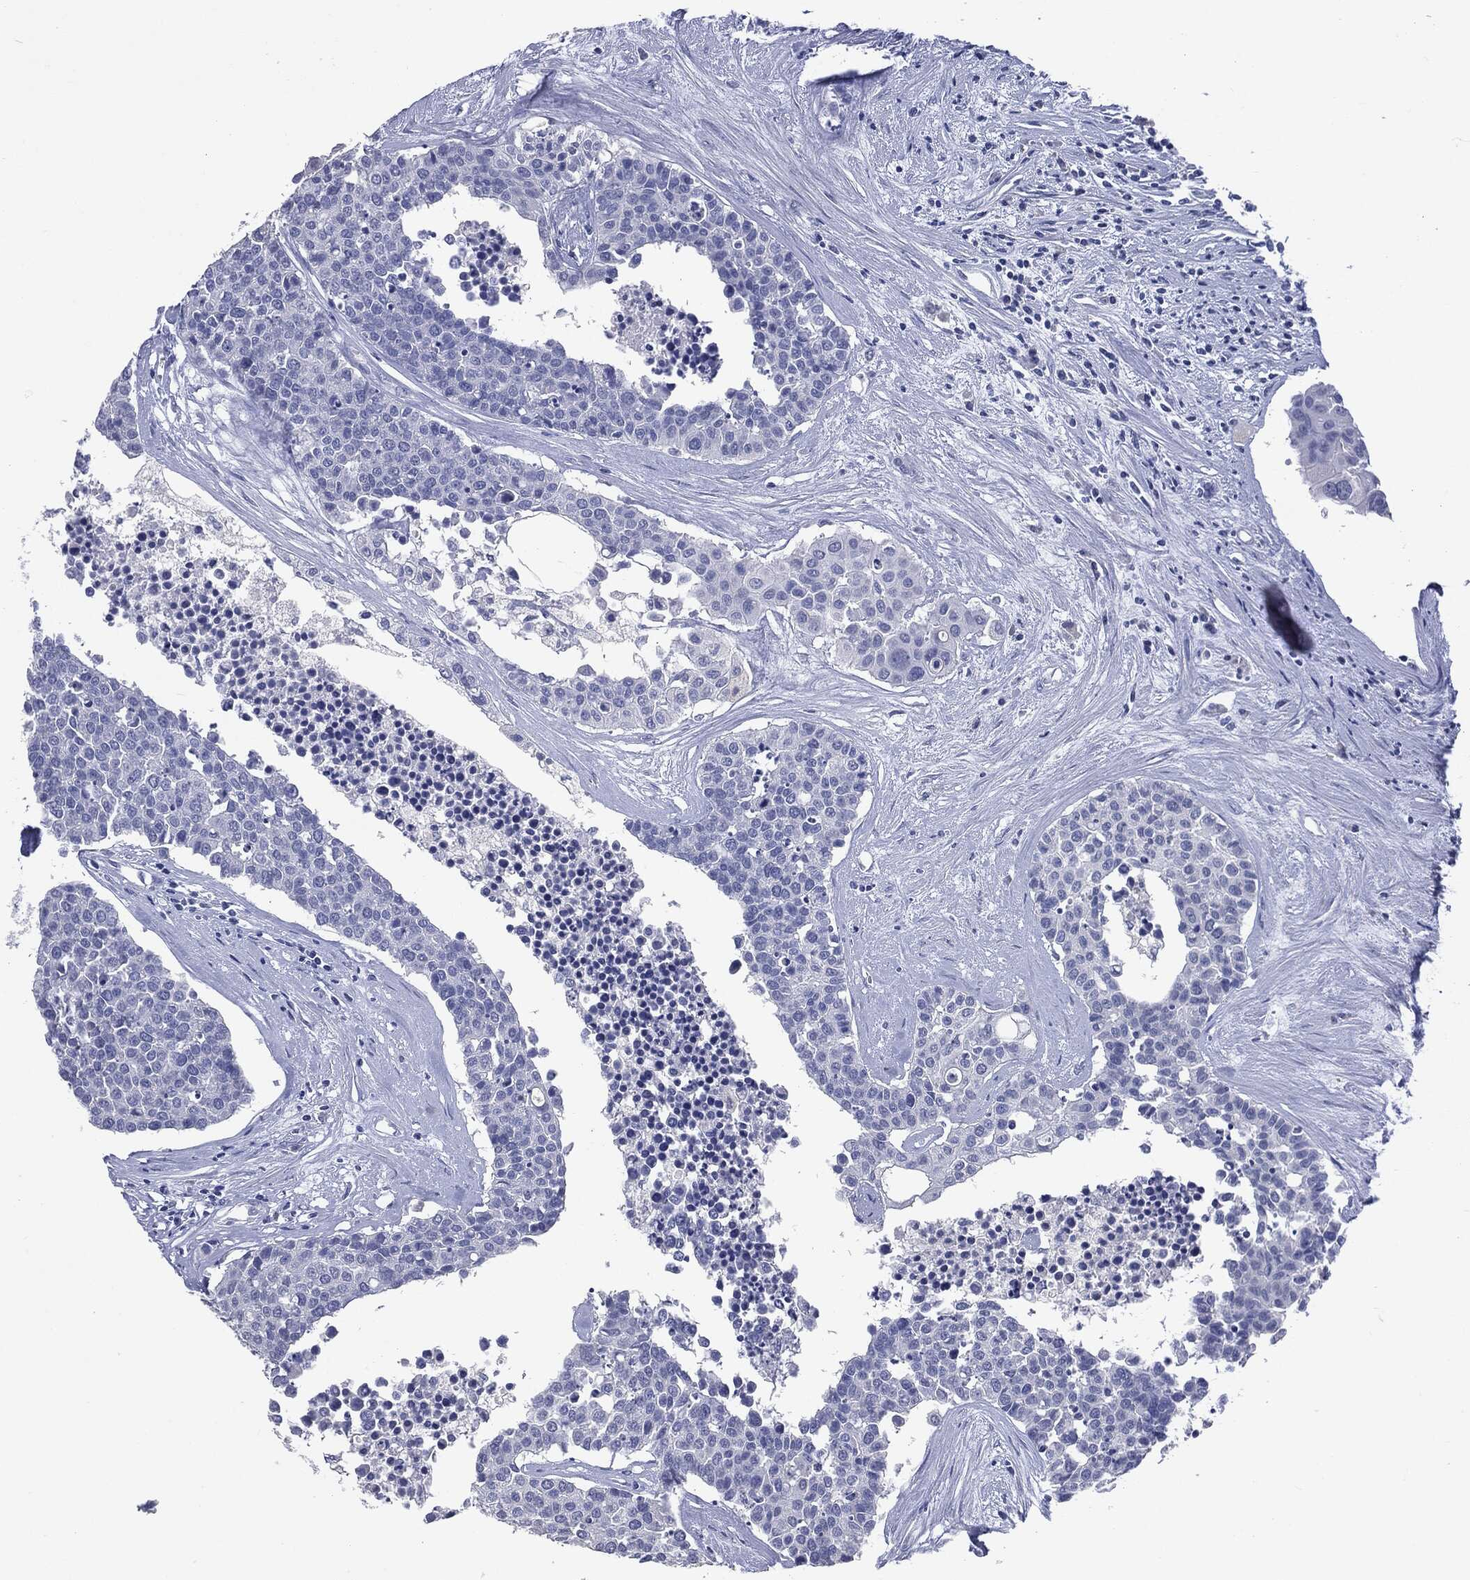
{"staining": {"intensity": "negative", "quantity": "none", "location": "none"}, "tissue": "carcinoid", "cell_type": "Tumor cells", "image_type": "cancer", "snomed": [{"axis": "morphology", "description": "Carcinoid, malignant, NOS"}, {"axis": "topography", "description": "Colon"}], "caption": "Photomicrograph shows no significant protein expression in tumor cells of malignant carcinoid.", "gene": "TSHB", "patient": {"sex": "male", "age": 81}}